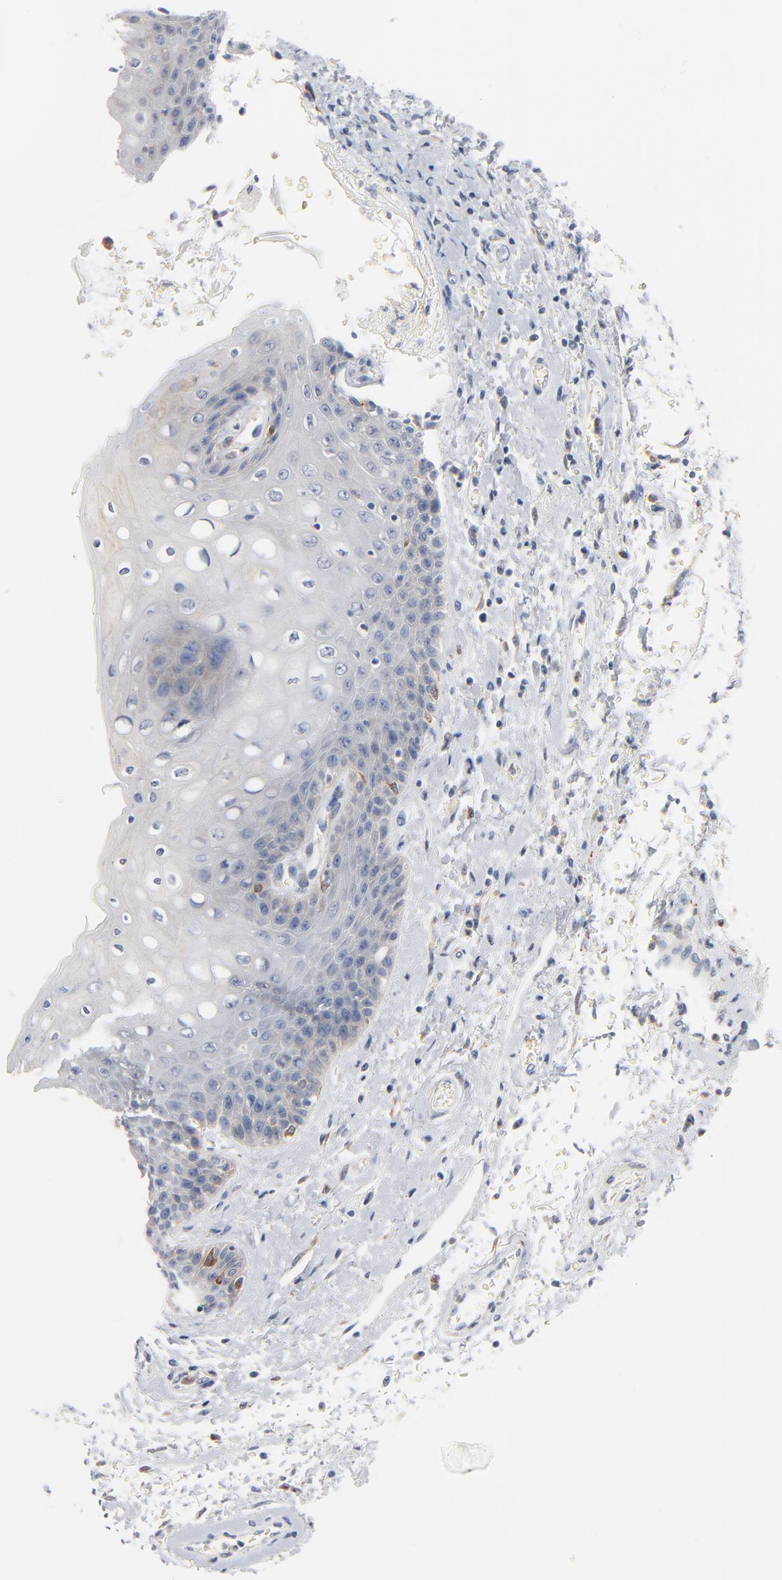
{"staining": {"intensity": "moderate", "quantity": "<25%", "location": "cytoplasmic/membranous"}, "tissue": "skin", "cell_type": "Epidermal cells", "image_type": "normal", "snomed": [{"axis": "morphology", "description": "Normal tissue, NOS"}, {"axis": "topography", "description": "Anal"}], "caption": "Brown immunohistochemical staining in normal skin displays moderate cytoplasmic/membranous positivity in approximately <25% of epidermal cells.", "gene": "IFT43", "patient": {"sex": "female", "age": 46}}